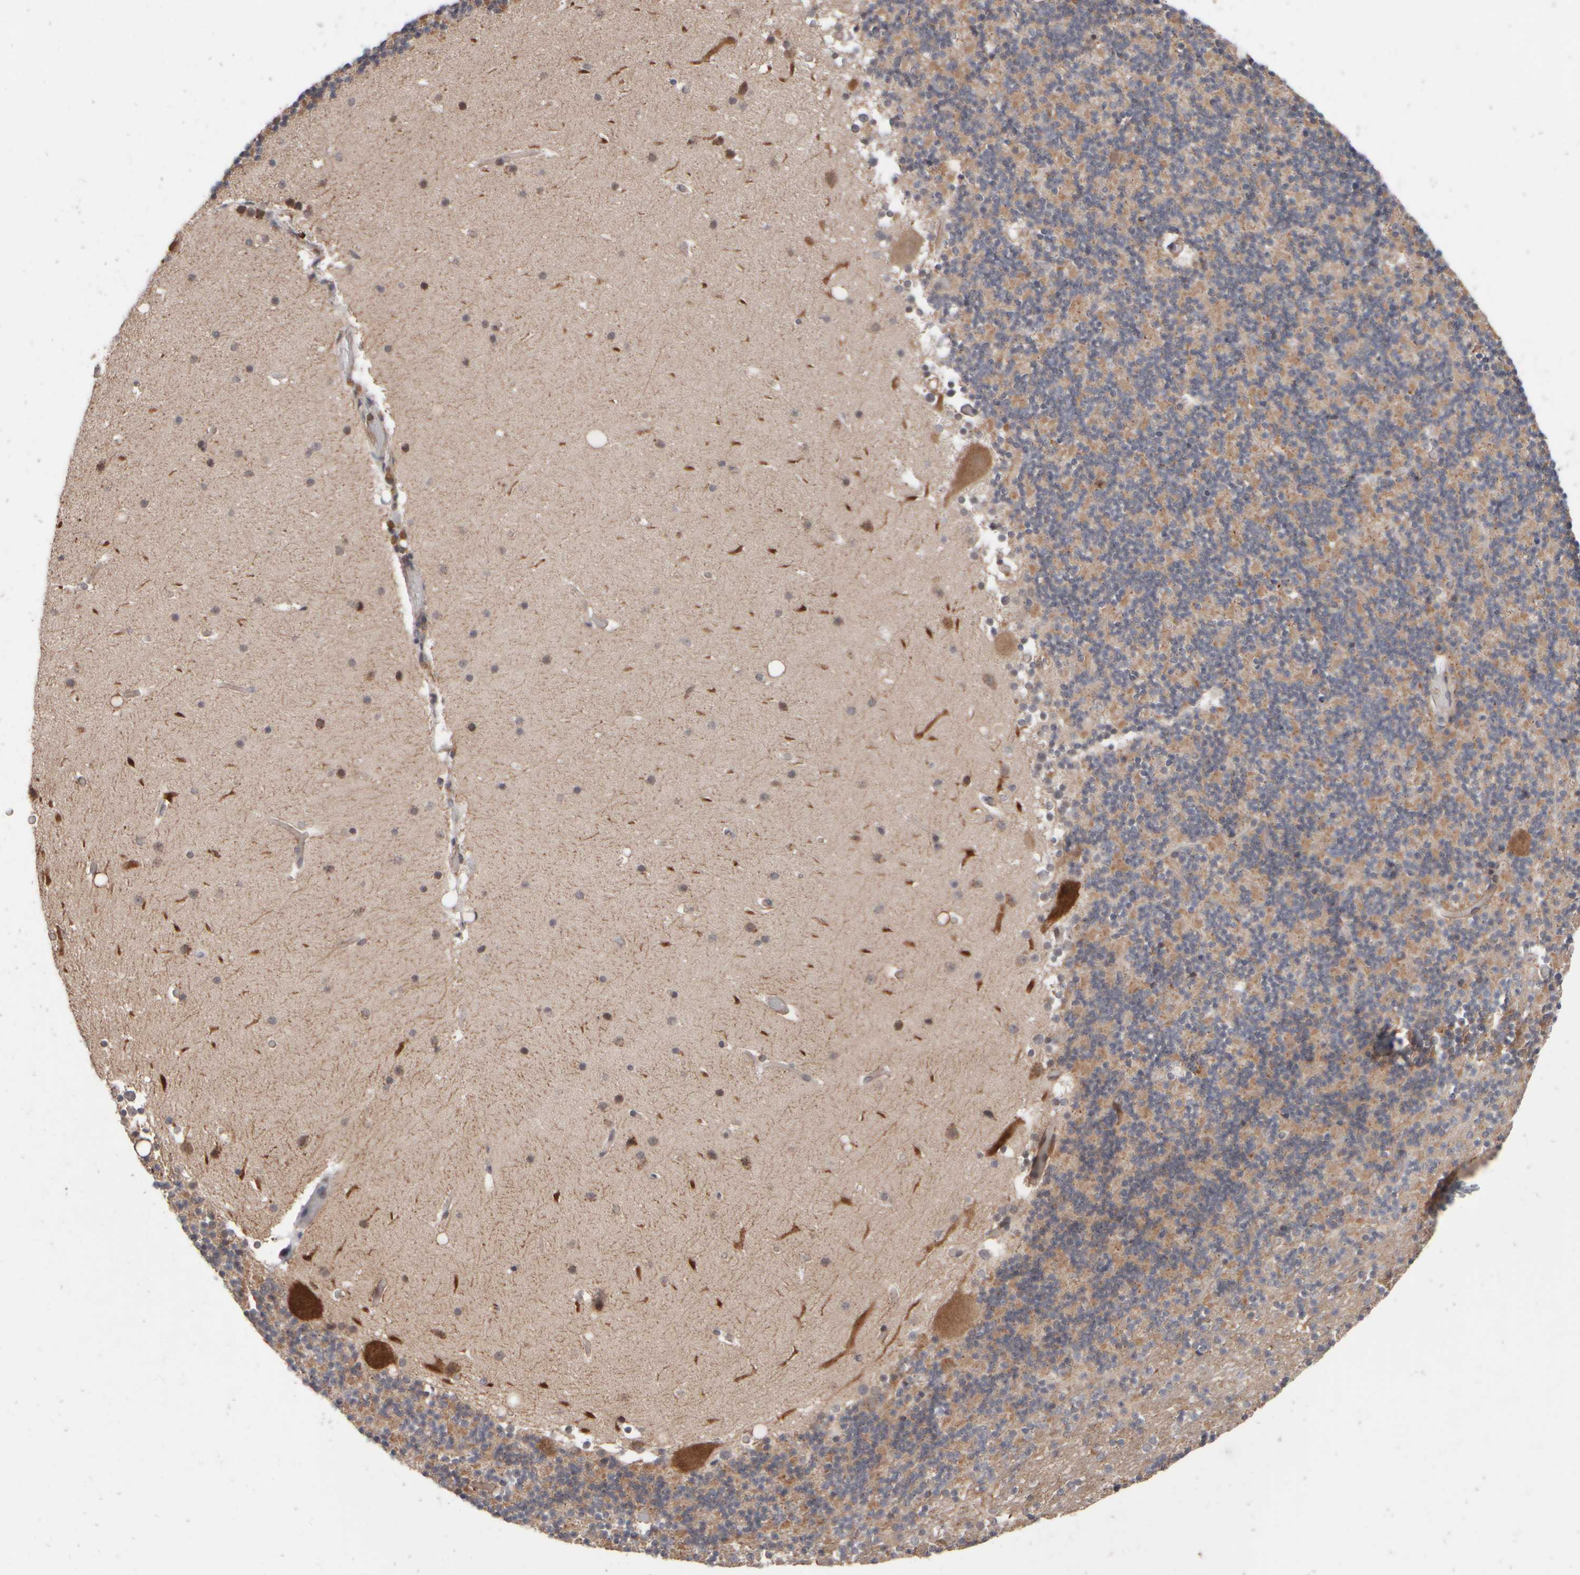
{"staining": {"intensity": "moderate", "quantity": "25%-75%", "location": "cytoplasmic/membranous"}, "tissue": "cerebellum", "cell_type": "Cells in granular layer", "image_type": "normal", "snomed": [{"axis": "morphology", "description": "Normal tissue, NOS"}, {"axis": "topography", "description": "Cerebellum"}], "caption": "IHC of normal human cerebellum displays medium levels of moderate cytoplasmic/membranous expression in approximately 25%-75% of cells in granular layer.", "gene": "ABHD11", "patient": {"sex": "male", "age": 57}}